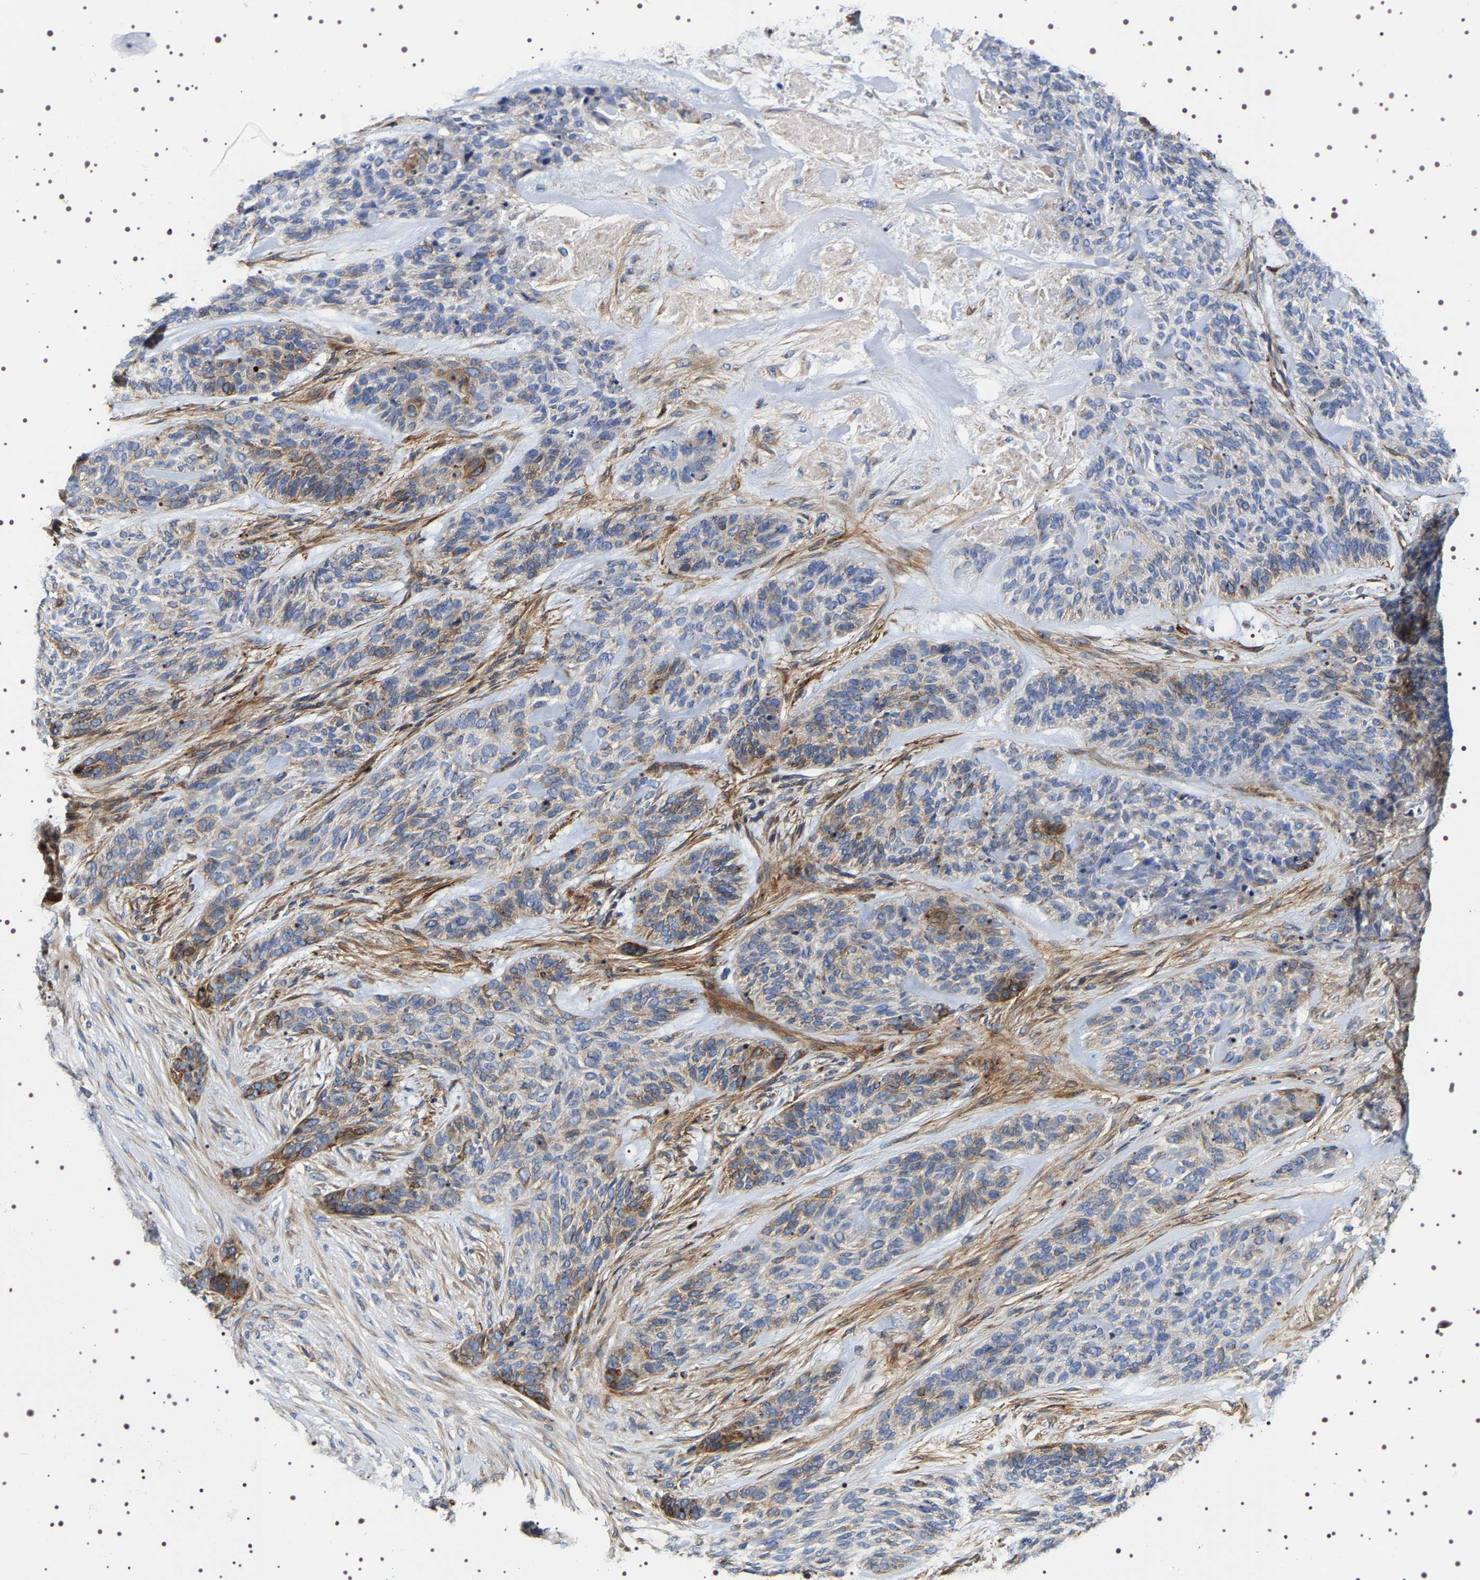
{"staining": {"intensity": "moderate", "quantity": "25%-75%", "location": "cytoplasmic/membranous"}, "tissue": "skin cancer", "cell_type": "Tumor cells", "image_type": "cancer", "snomed": [{"axis": "morphology", "description": "Basal cell carcinoma"}, {"axis": "topography", "description": "Skin"}], "caption": "A brown stain labels moderate cytoplasmic/membranous expression of a protein in skin basal cell carcinoma tumor cells.", "gene": "SQLE", "patient": {"sex": "male", "age": 55}}